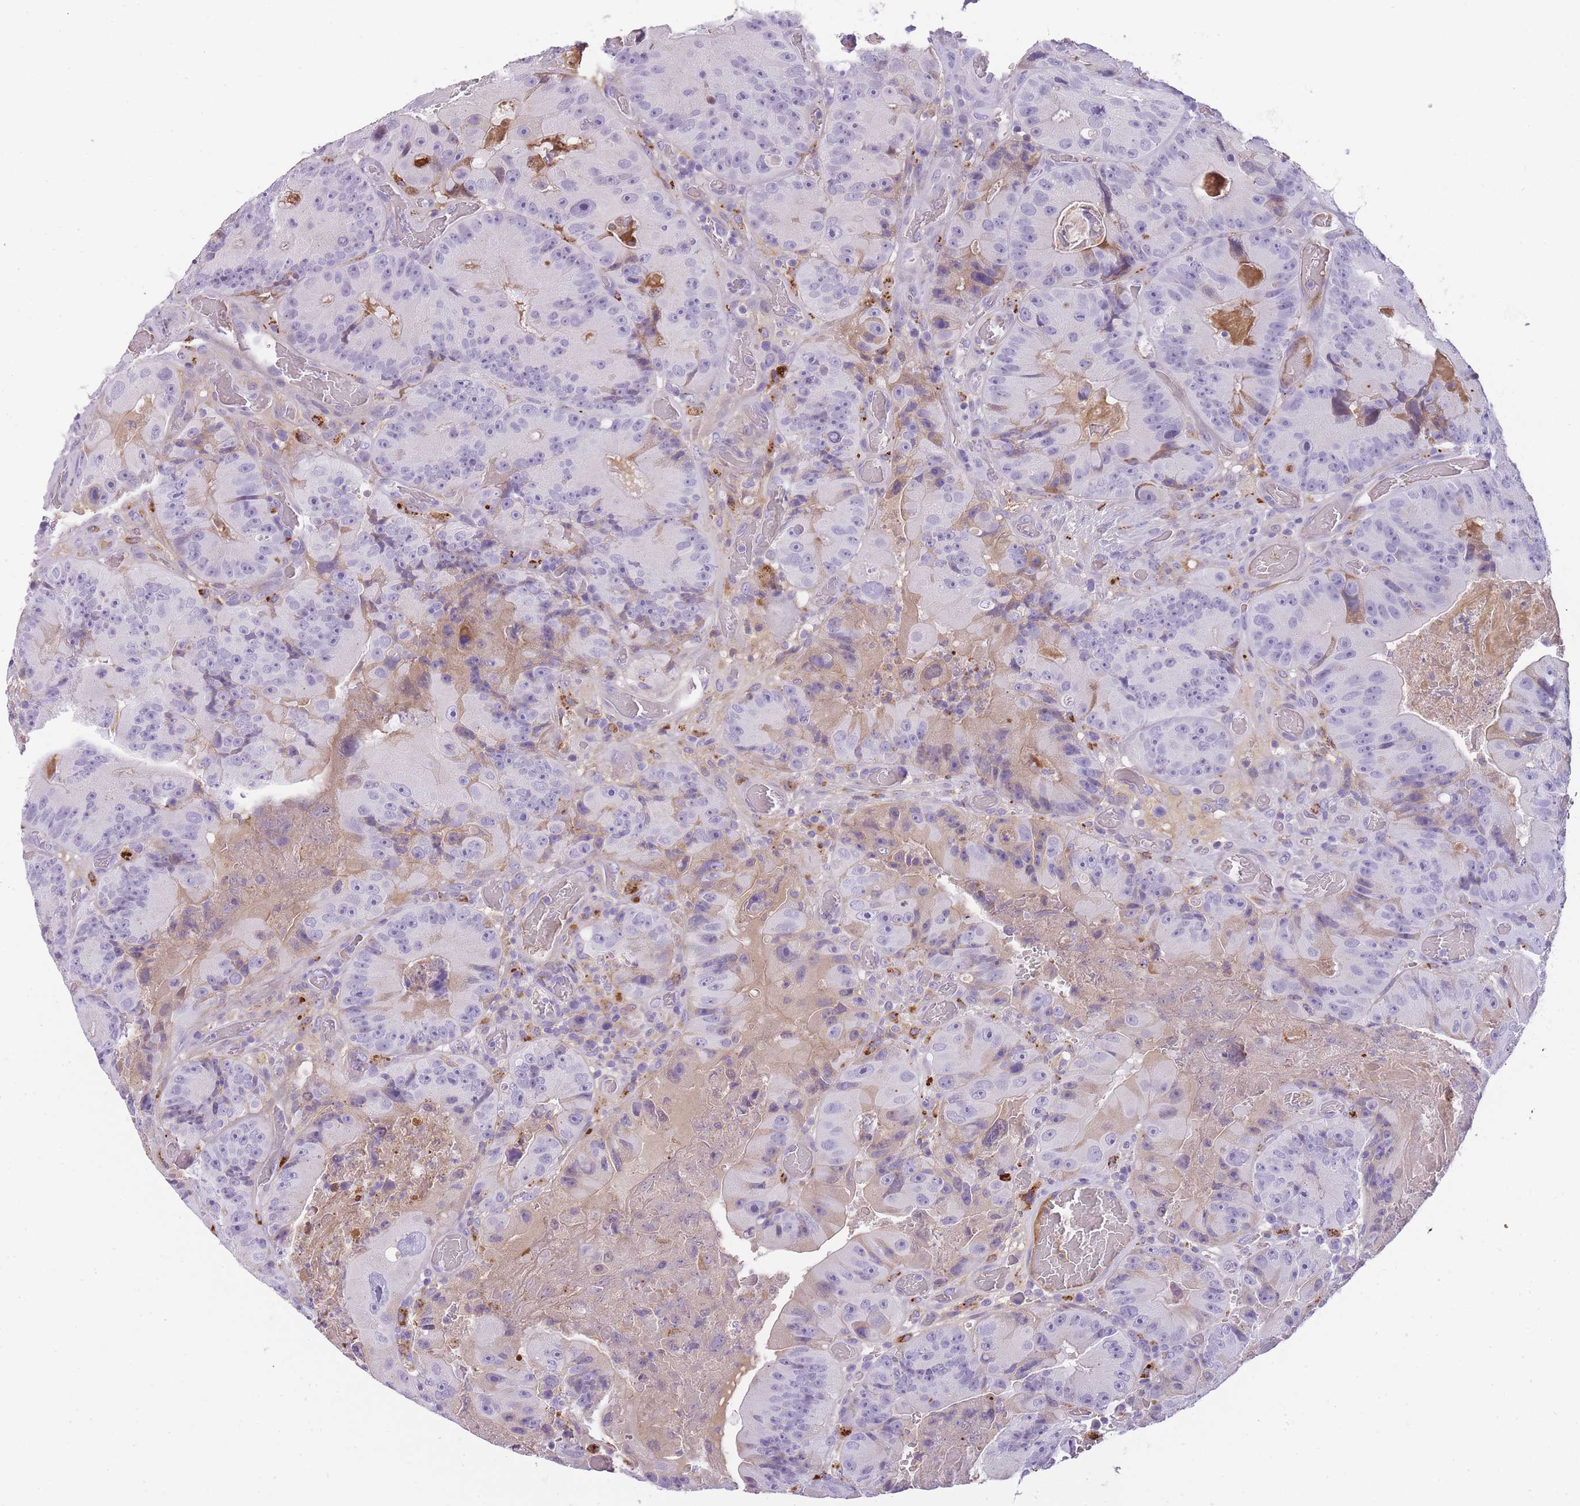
{"staining": {"intensity": "negative", "quantity": "none", "location": "none"}, "tissue": "colorectal cancer", "cell_type": "Tumor cells", "image_type": "cancer", "snomed": [{"axis": "morphology", "description": "Adenocarcinoma, NOS"}, {"axis": "topography", "description": "Colon"}], "caption": "The photomicrograph demonstrates no staining of tumor cells in colorectal adenocarcinoma.", "gene": "GNAT1", "patient": {"sex": "female", "age": 86}}